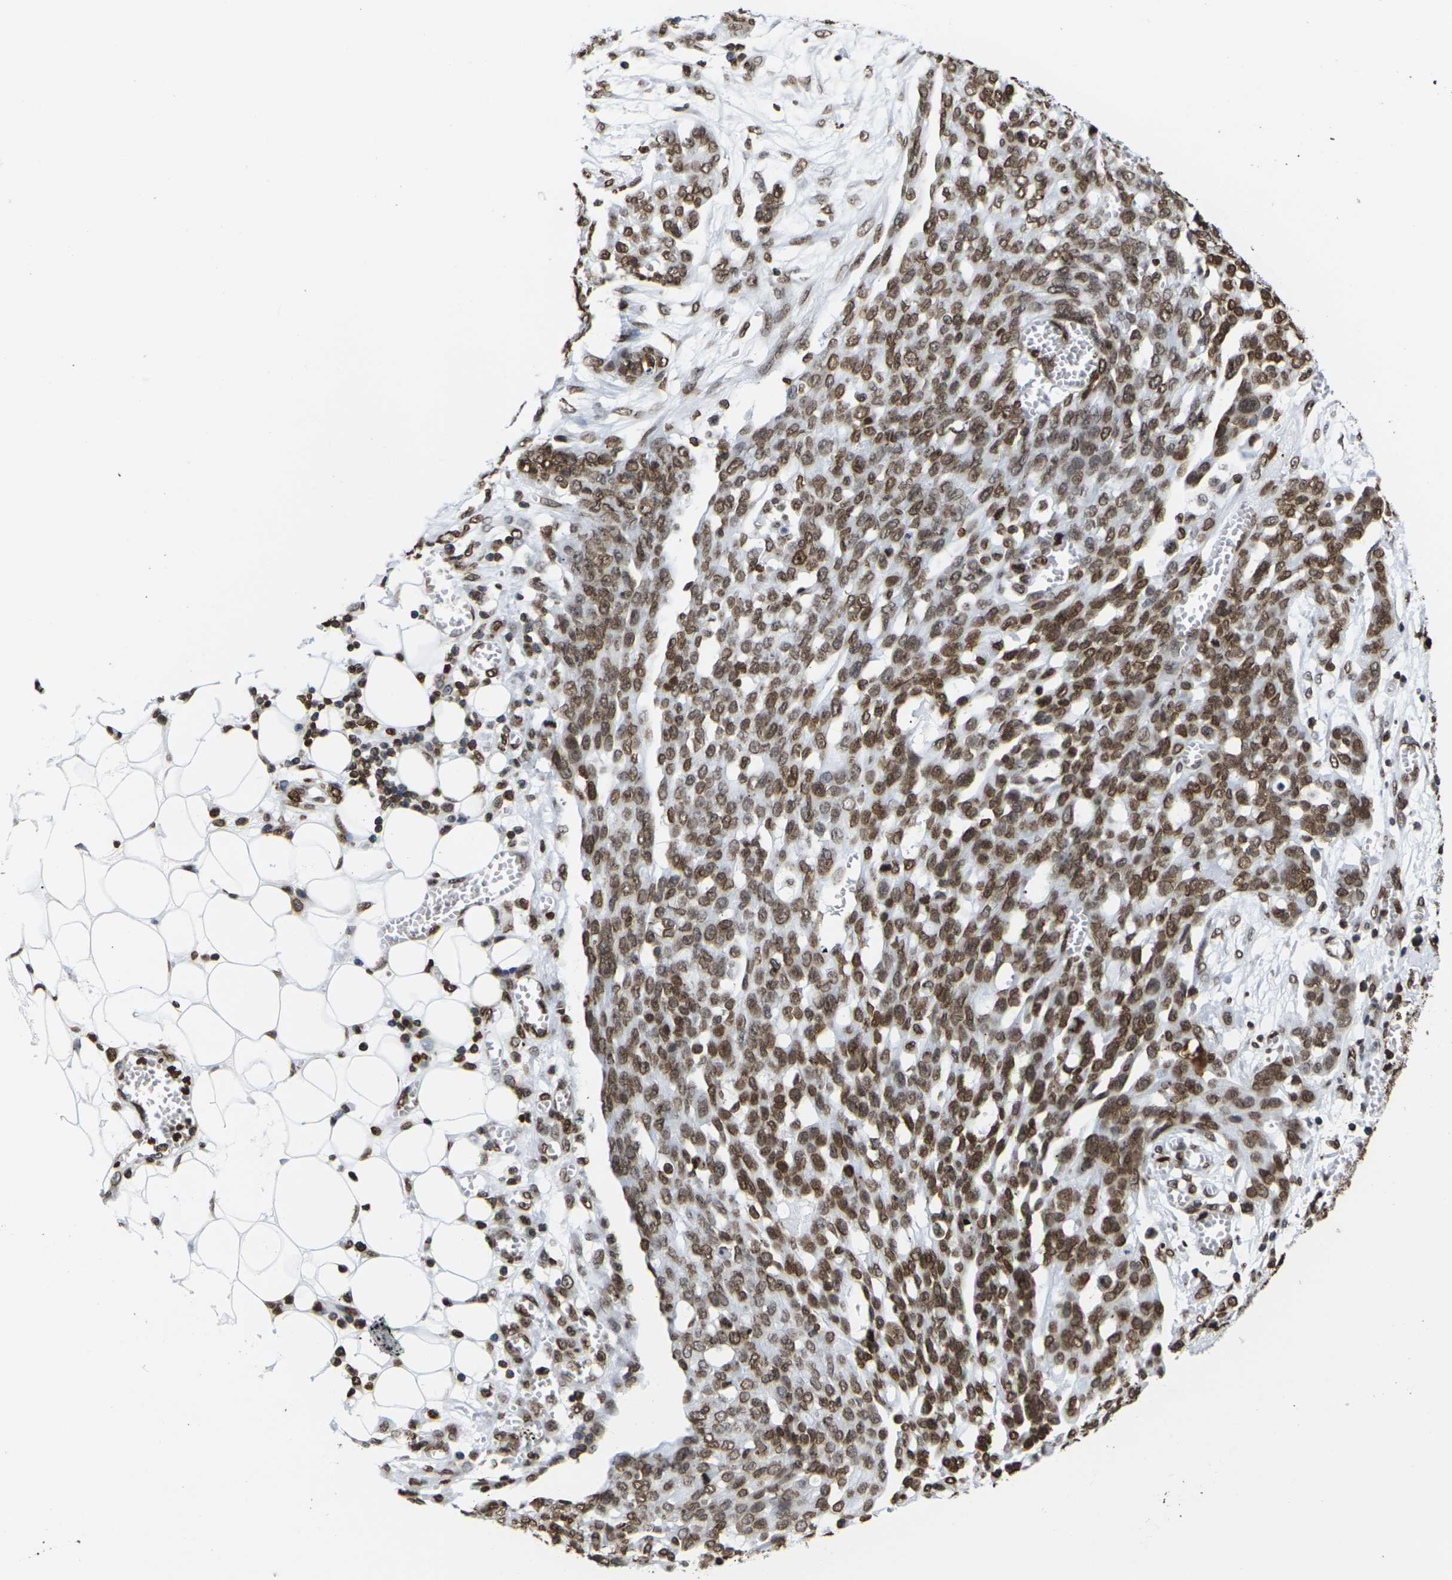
{"staining": {"intensity": "moderate", "quantity": ">75%", "location": "cytoplasmic/membranous,nuclear"}, "tissue": "ovarian cancer", "cell_type": "Tumor cells", "image_type": "cancer", "snomed": [{"axis": "morphology", "description": "Cystadenocarcinoma, serous, NOS"}, {"axis": "topography", "description": "Soft tissue"}, {"axis": "topography", "description": "Ovary"}], "caption": "An immunohistochemistry (IHC) image of tumor tissue is shown. Protein staining in brown shows moderate cytoplasmic/membranous and nuclear positivity in ovarian cancer (serous cystadenocarcinoma) within tumor cells.", "gene": "H2AC21", "patient": {"sex": "female", "age": 57}}